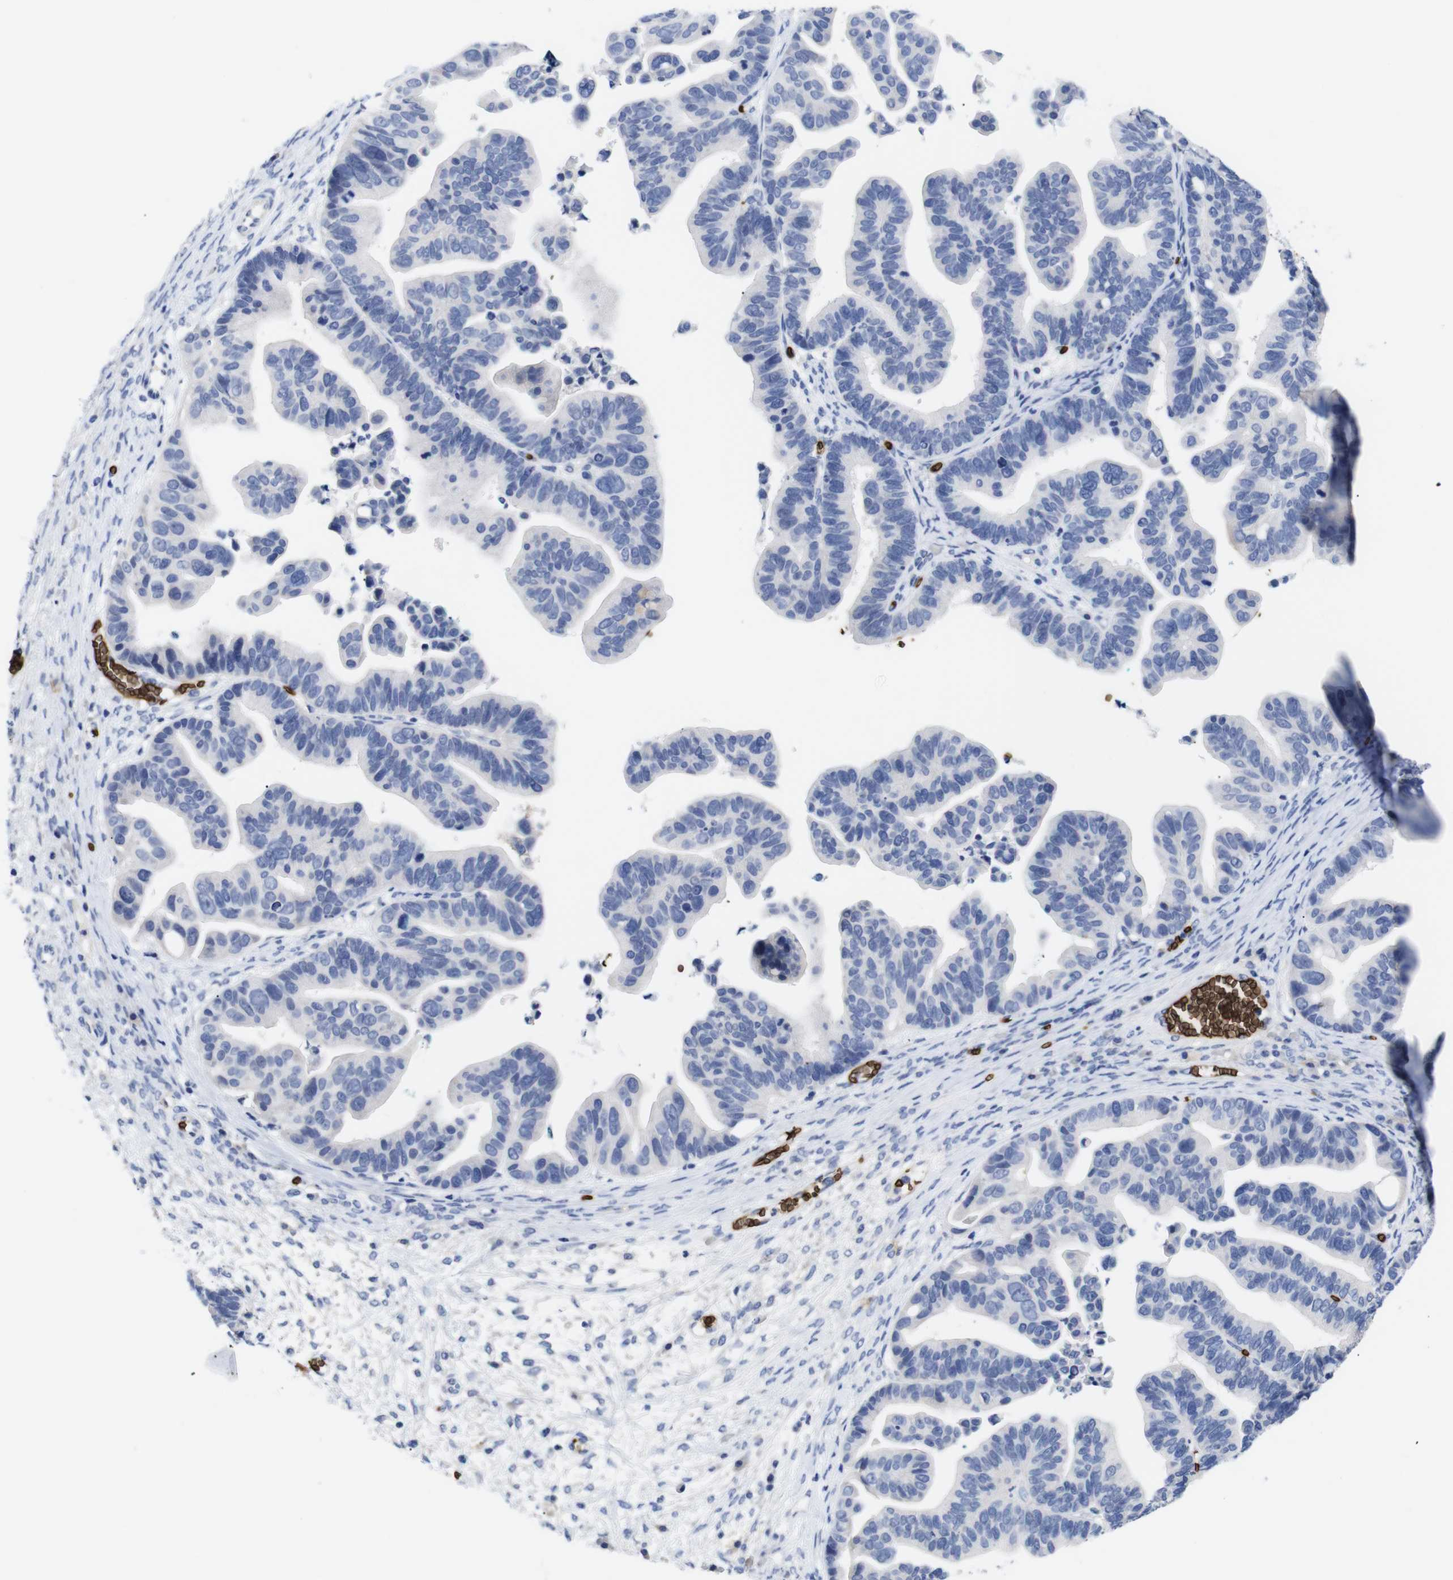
{"staining": {"intensity": "negative", "quantity": "none", "location": "none"}, "tissue": "ovarian cancer", "cell_type": "Tumor cells", "image_type": "cancer", "snomed": [{"axis": "morphology", "description": "Cystadenocarcinoma, serous, NOS"}, {"axis": "topography", "description": "Ovary"}], "caption": "High power microscopy histopathology image of an immunohistochemistry histopathology image of ovarian serous cystadenocarcinoma, revealing no significant staining in tumor cells.", "gene": "S1PR2", "patient": {"sex": "female", "age": 56}}